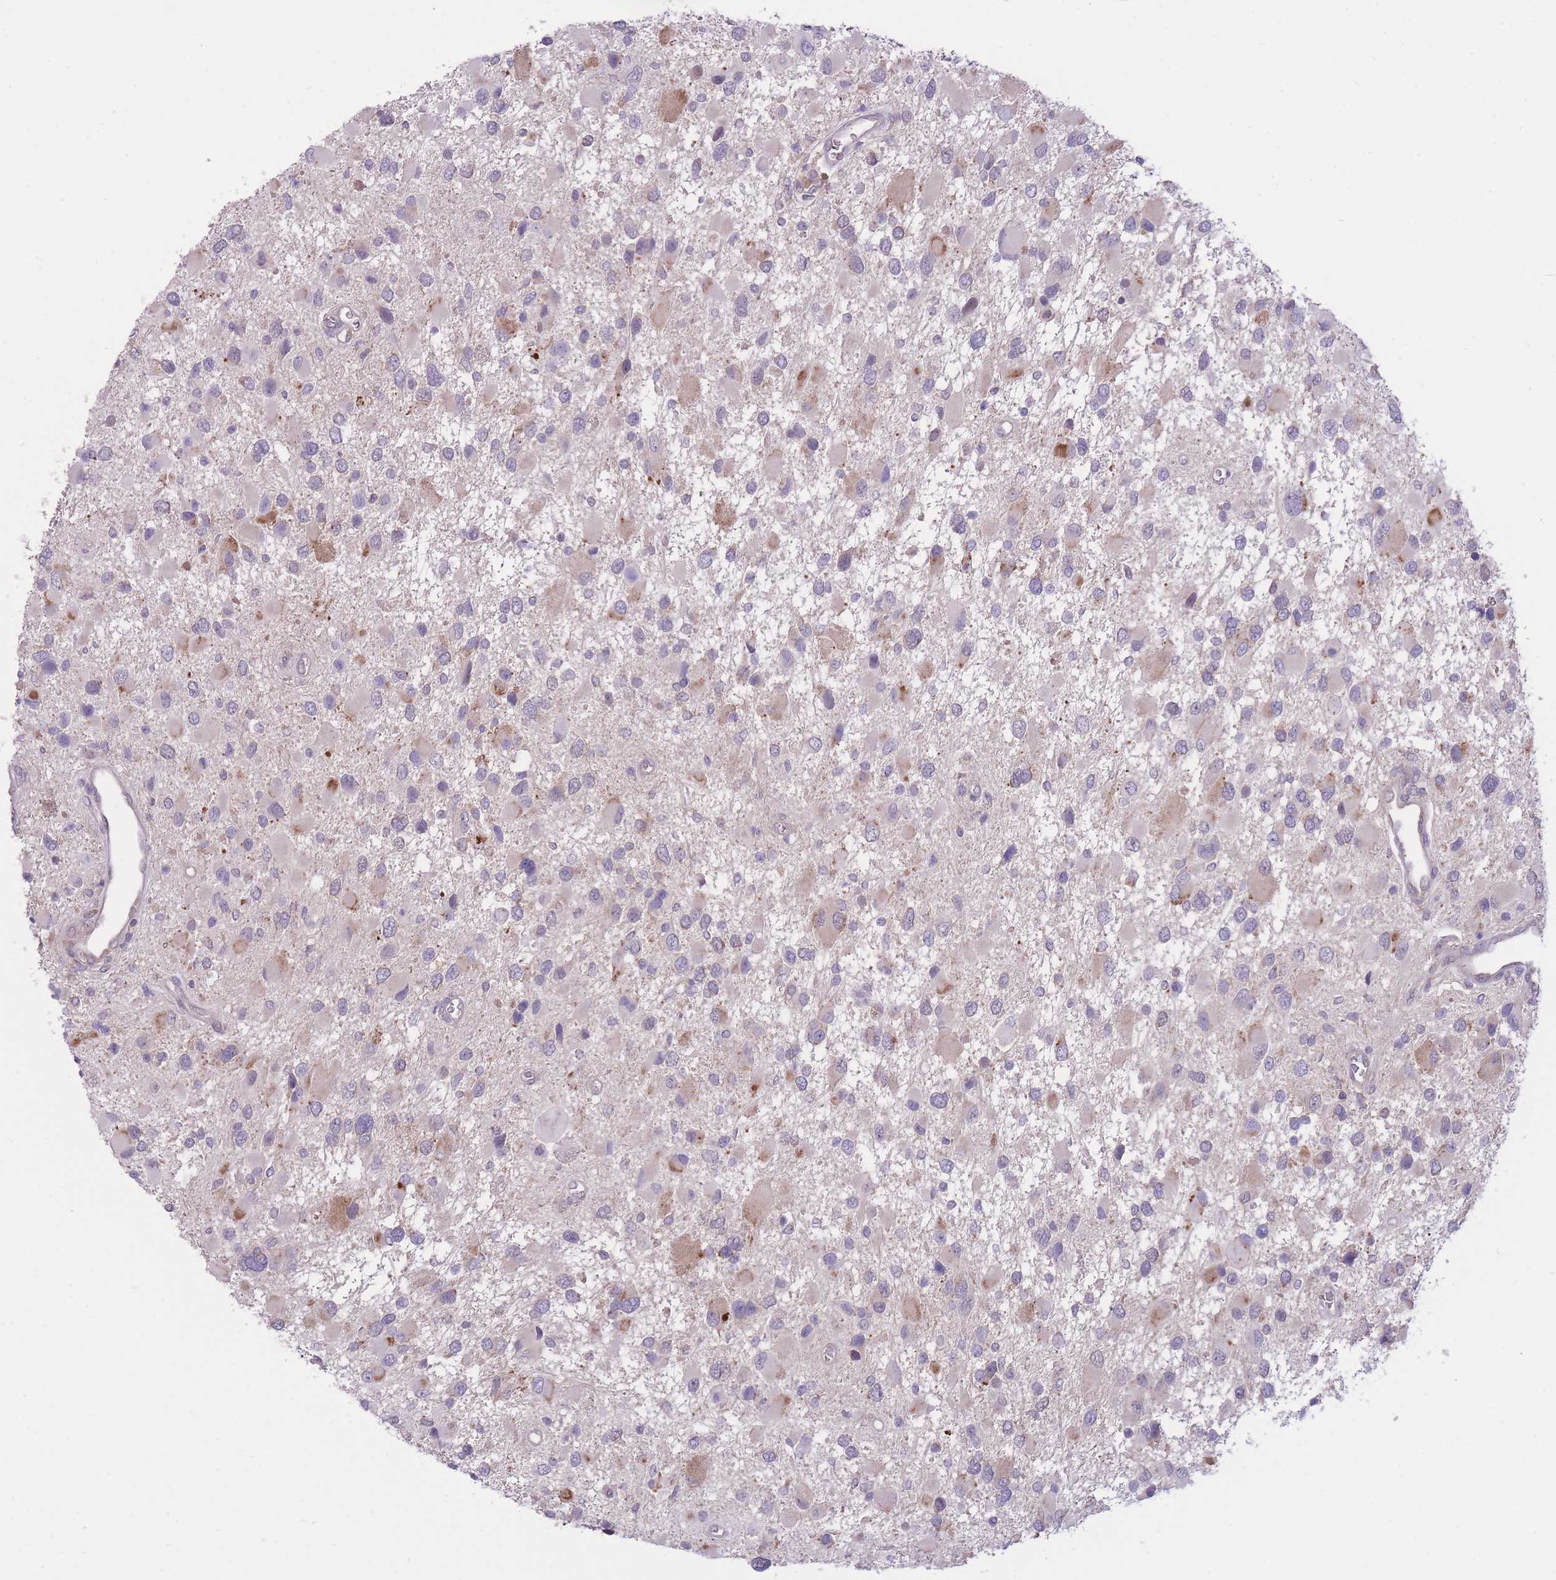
{"staining": {"intensity": "moderate", "quantity": "<25%", "location": "cytoplasmic/membranous"}, "tissue": "glioma", "cell_type": "Tumor cells", "image_type": "cancer", "snomed": [{"axis": "morphology", "description": "Glioma, malignant, High grade"}, {"axis": "topography", "description": "Brain"}], "caption": "Malignant glioma (high-grade) was stained to show a protein in brown. There is low levels of moderate cytoplasmic/membranous staining in approximately <25% of tumor cells. (DAB (3,3'-diaminobenzidine) = brown stain, brightfield microscopy at high magnification).", "gene": "CCT6B", "patient": {"sex": "male", "age": 53}}